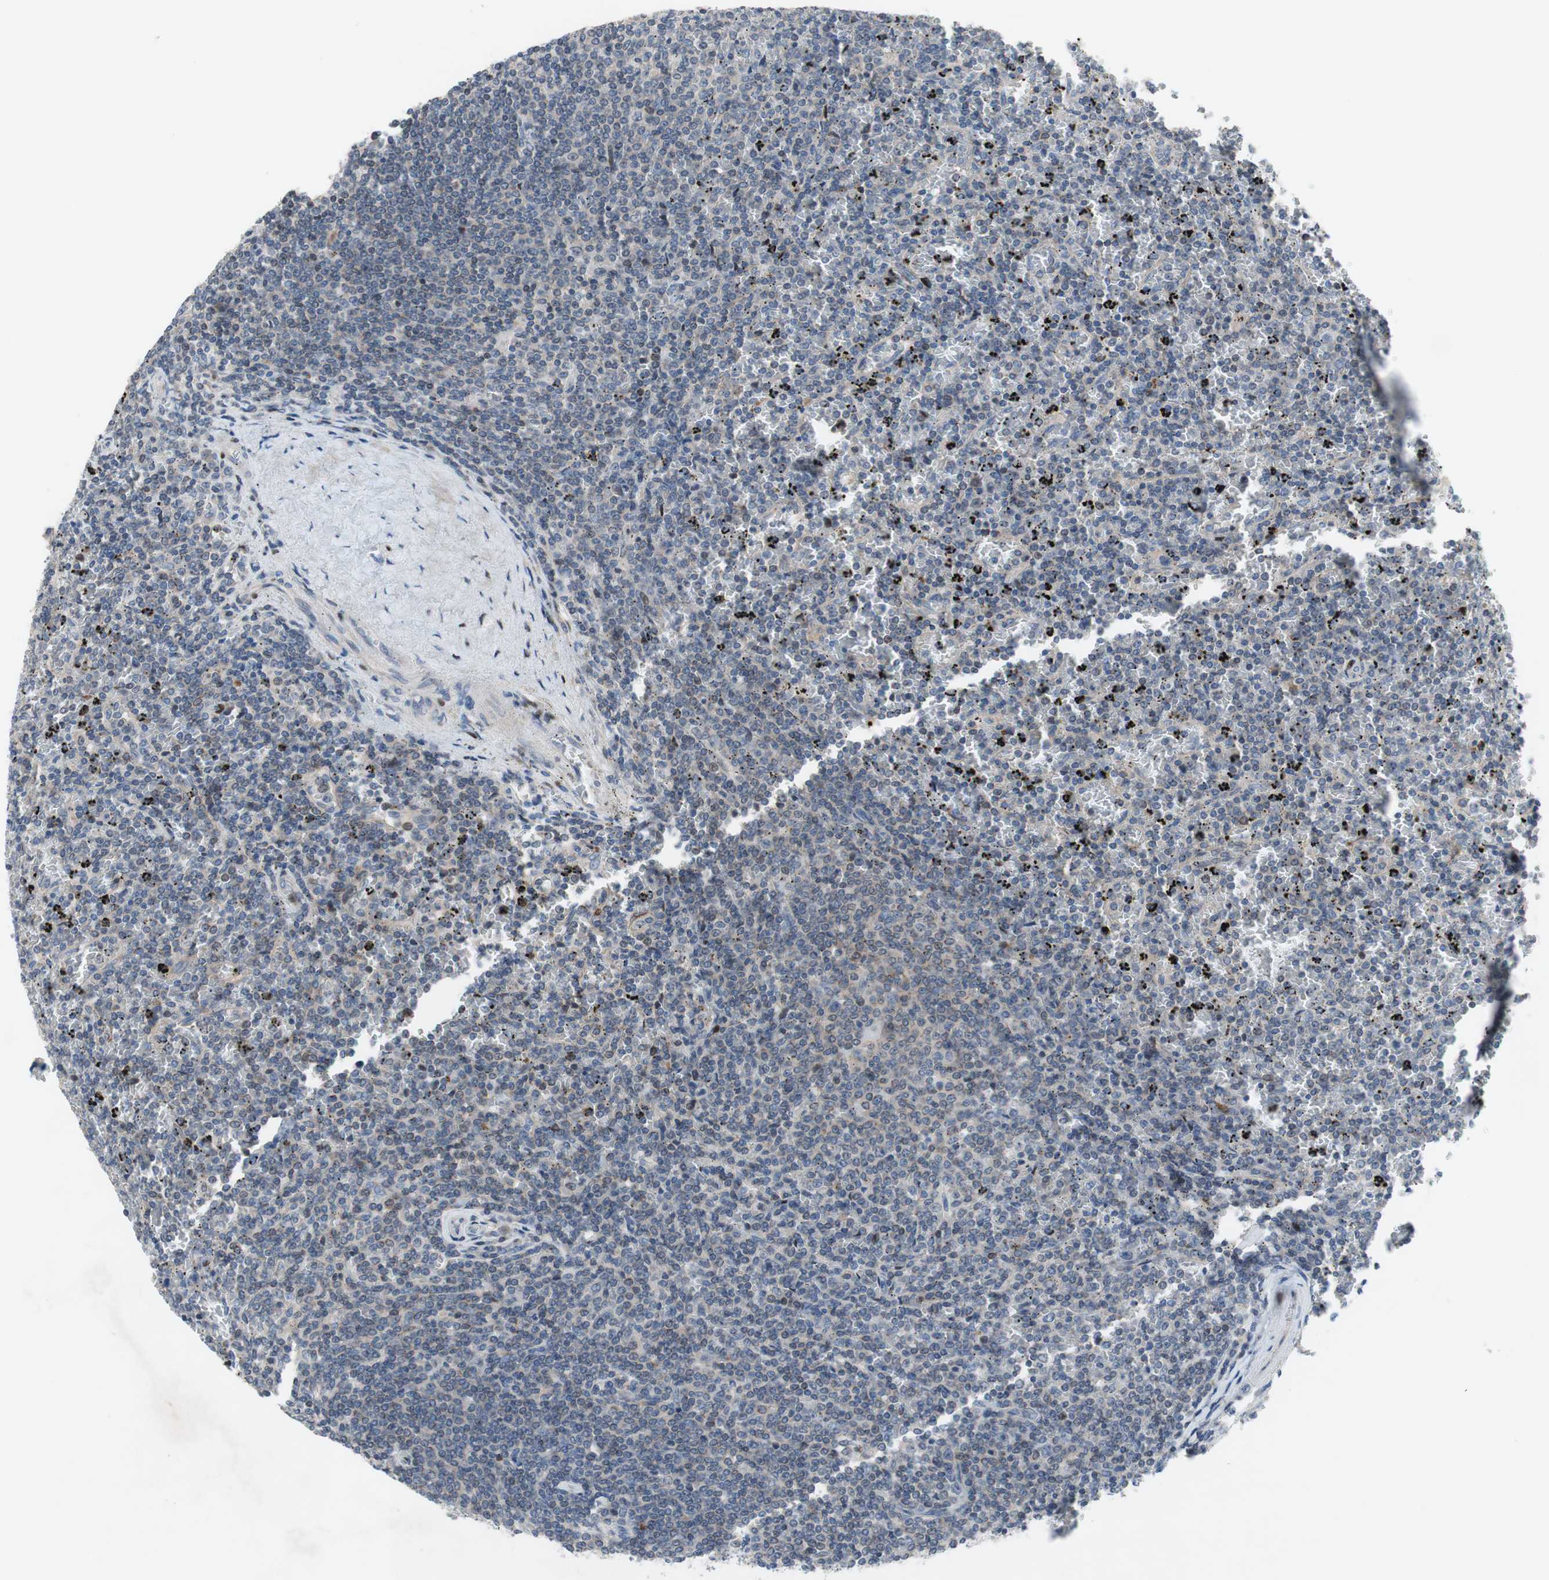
{"staining": {"intensity": "weak", "quantity": "<25%", "location": "cytoplasmic/membranous"}, "tissue": "lymphoma", "cell_type": "Tumor cells", "image_type": "cancer", "snomed": [{"axis": "morphology", "description": "Malignant lymphoma, non-Hodgkin's type, Low grade"}, {"axis": "topography", "description": "Spleen"}], "caption": "Tumor cells show no significant expression in low-grade malignant lymphoma, non-Hodgkin's type.", "gene": "MUTYH", "patient": {"sex": "female", "age": 77}}